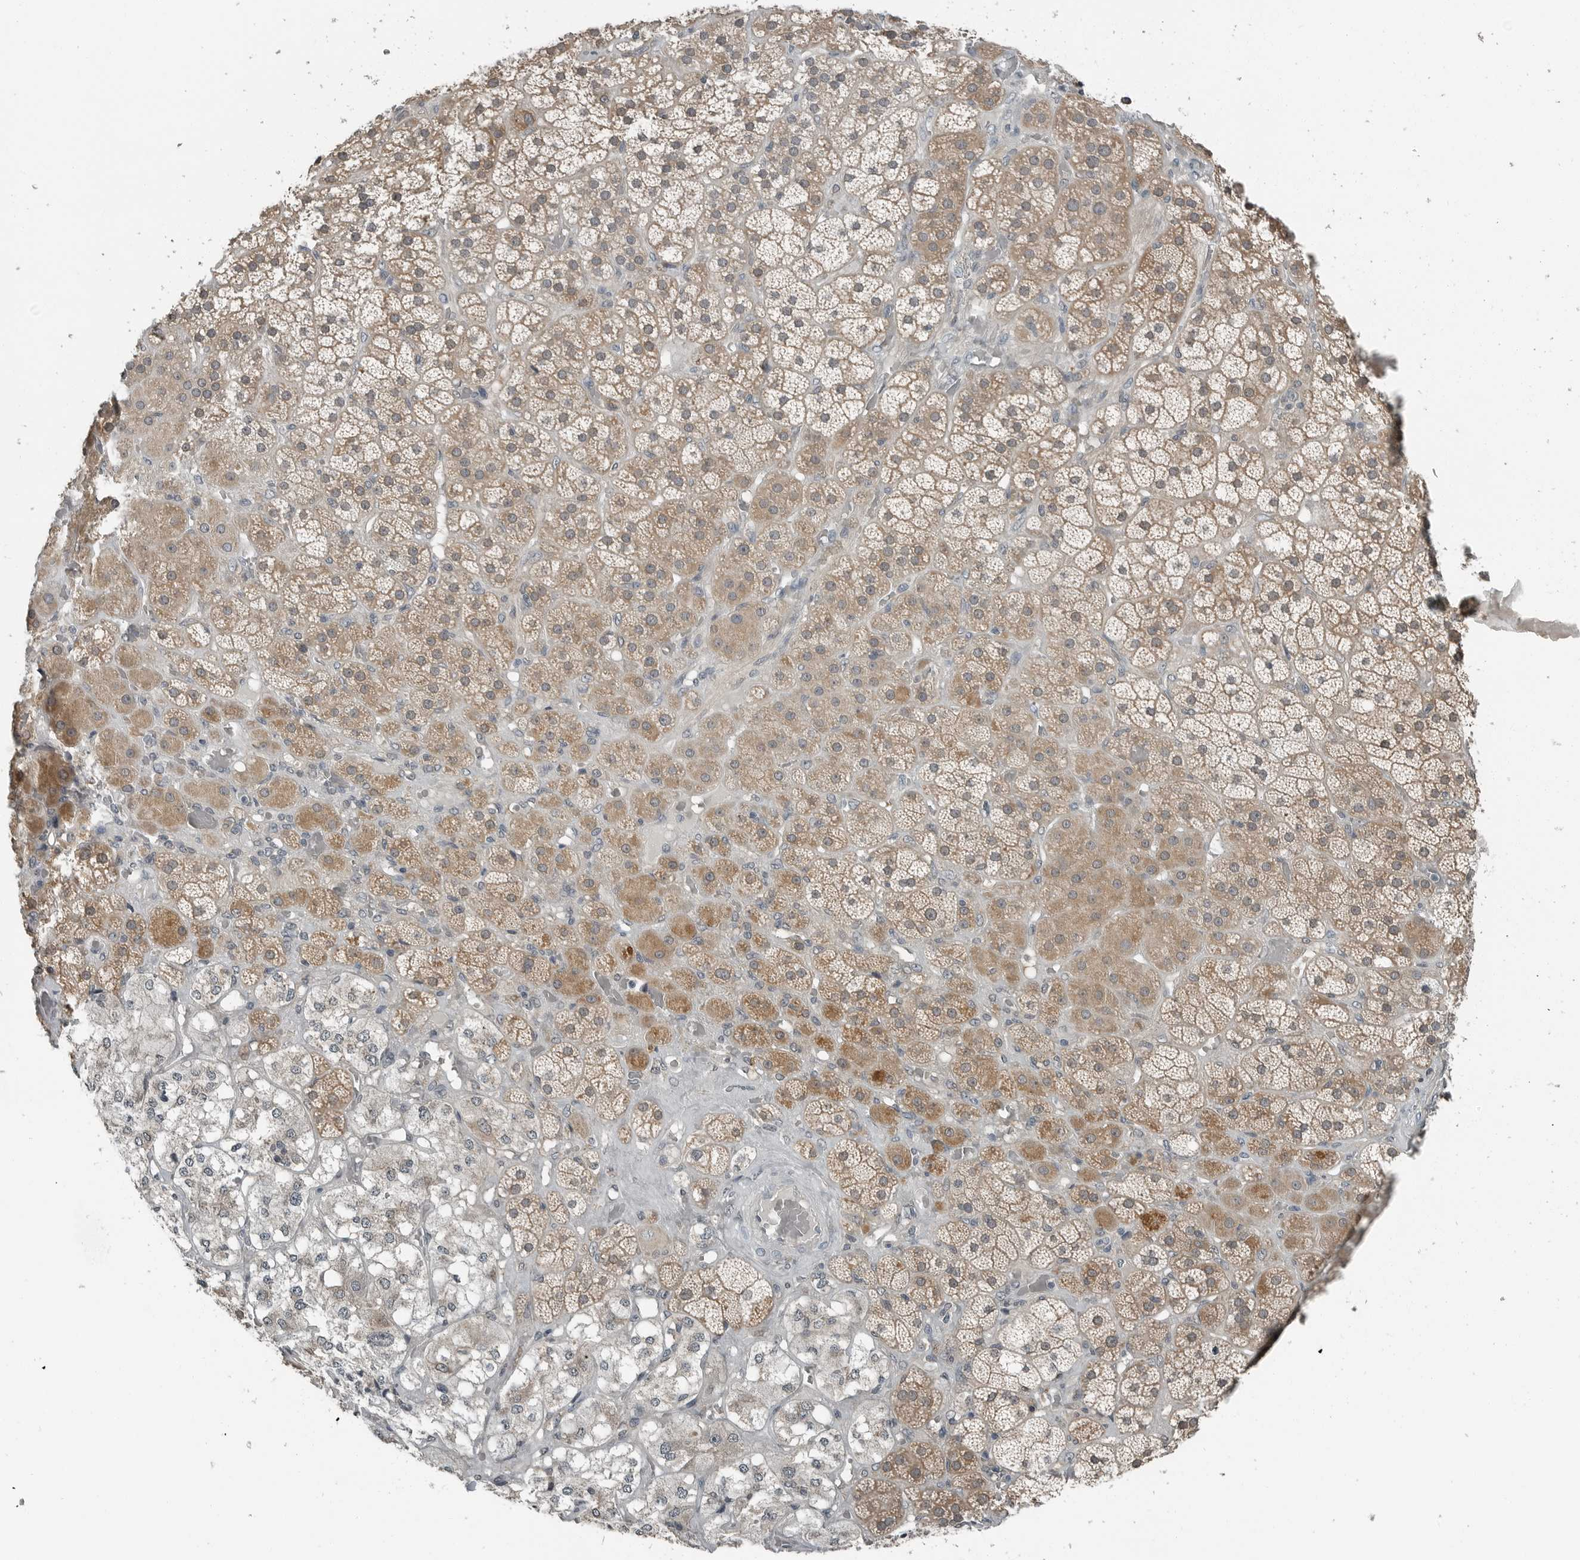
{"staining": {"intensity": "moderate", "quantity": ">75%", "location": "cytoplasmic/membranous,nuclear"}, "tissue": "adrenal gland", "cell_type": "Glandular cells", "image_type": "normal", "snomed": [{"axis": "morphology", "description": "Normal tissue, NOS"}, {"axis": "topography", "description": "Adrenal gland"}], "caption": "Brown immunohistochemical staining in normal adrenal gland demonstrates moderate cytoplasmic/membranous,nuclear staining in about >75% of glandular cells.", "gene": "ENSG00000286112", "patient": {"sex": "male", "age": 57}}